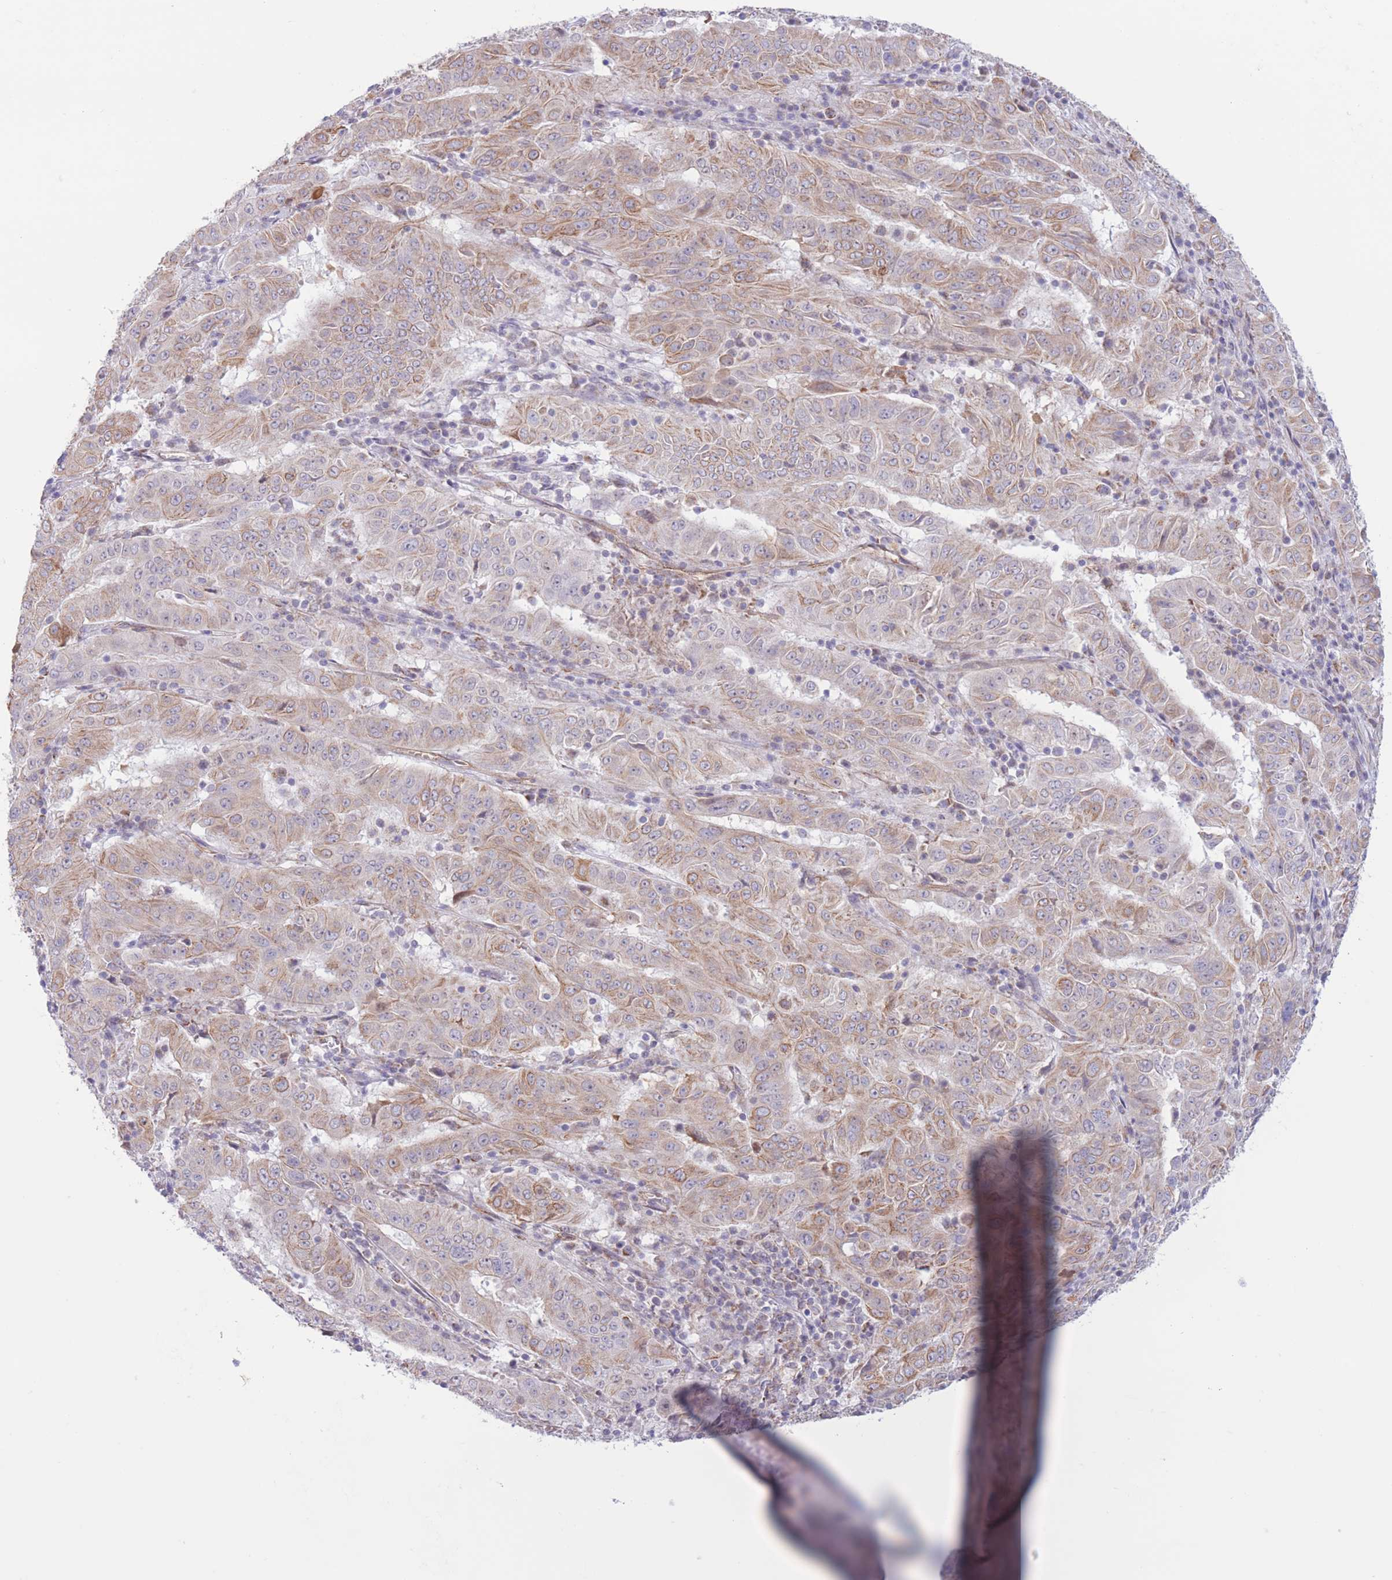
{"staining": {"intensity": "moderate", "quantity": "<25%", "location": "cytoplasmic/membranous"}, "tissue": "pancreatic cancer", "cell_type": "Tumor cells", "image_type": "cancer", "snomed": [{"axis": "morphology", "description": "Adenocarcinoma, NOS"}, {"axis": "topography", "description": "Pancreas"}], "caption": "High-power microscopy captured an immunohistochemistry micrograph of pancreatic cancer, revealing moderate cytoplasmic/membranous positivity in about <25% of tumor cells.", "gene": "MRPS31", "patient": {"sex": "male", "age": 63}}